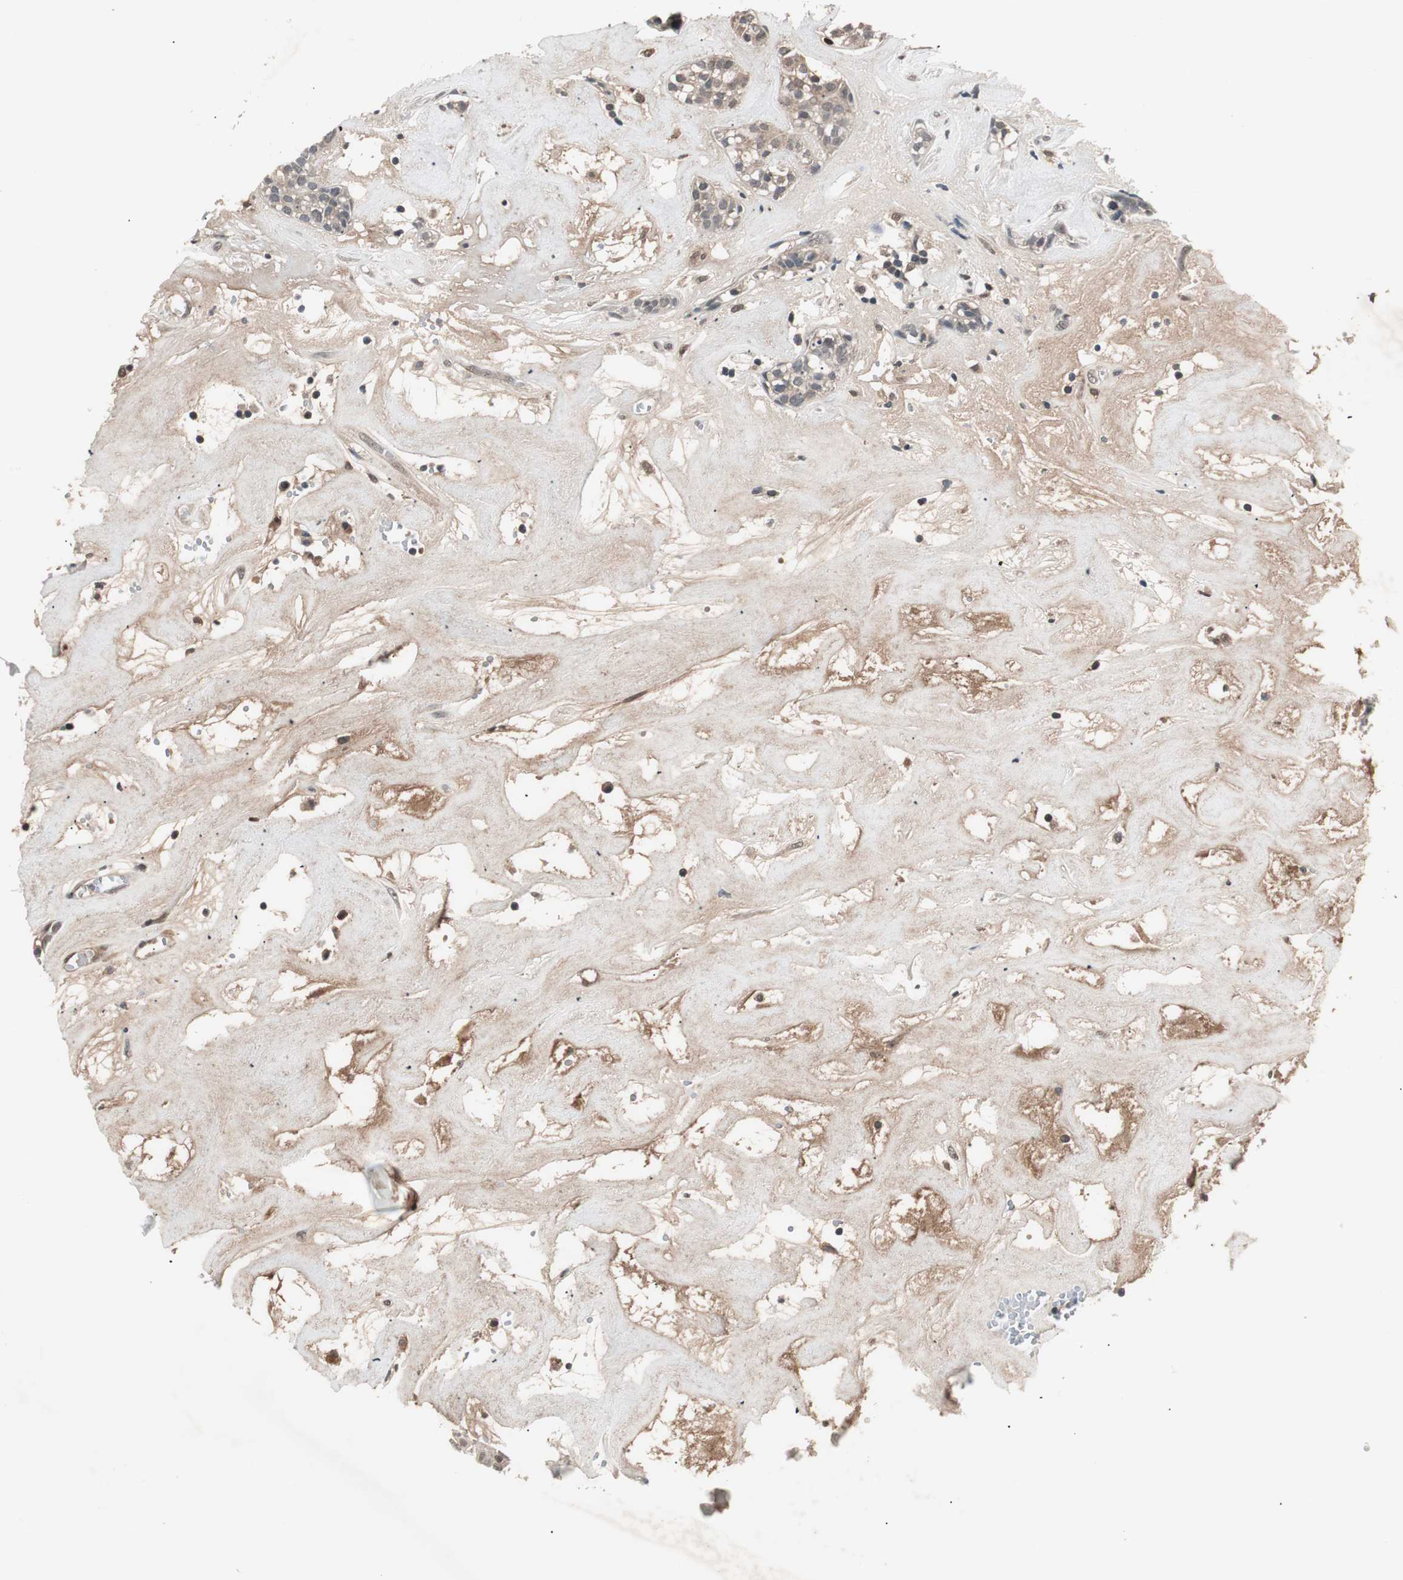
{"staining": {"intensity": "weak", "quantity": "25%-75%", "location": "cytoplasmic/membranous"}, "tissue": "head and neck cancer", "cell_type": "Tumor cells", "image_type": "cancer", "snomed": [{"axis": "morphology", "description": "Adenocarcinoma, NOS"}, {"axis": "topography", "description": "Salivary gland"}, {"axis": "topography", "description": "Head-Neck"}], "caption": "The histopathology image shows a brown stain indicating the presence of a protein in the cytoplasmic/membranous of tumor cells in head and neck adenocarcinoma.", "gene": "NFRKB", "patient": {"sex": "female", "age": 65}}